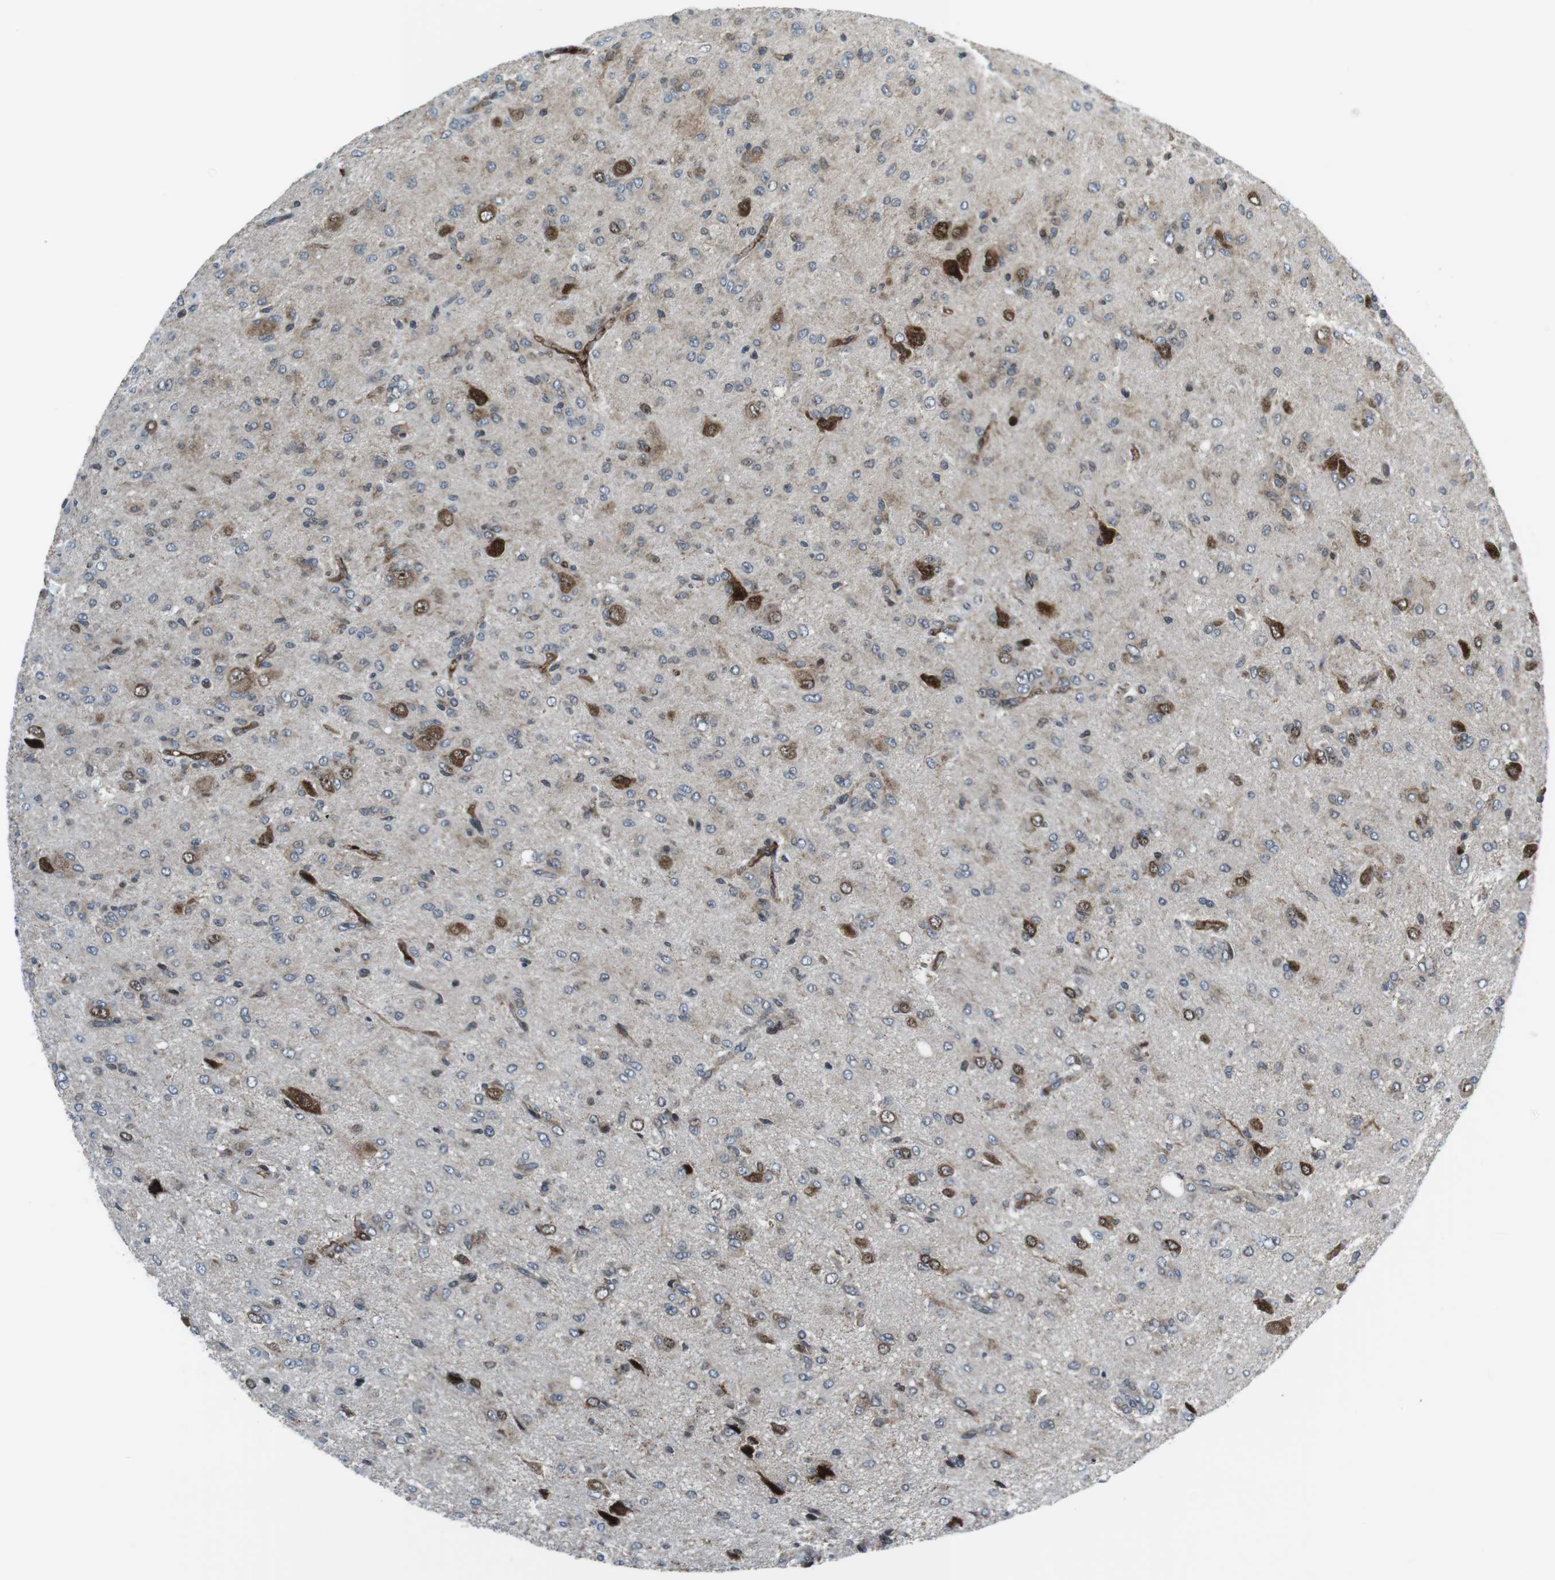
{"staining": {"intensity": "weak", "quantity": "25%-75%", "location": "cytoplasmic/membranous"}, "tissue": "glioma", "cell_type": "Tumor cells", "image_type": "cancer", "snomed": [{"axis": "morphology", "description": "Glioma, malignant, High grade"}, {"axis": "topography", "description": "Brain"}], "caption": "Malignant glioma (high-grade) tissue shows weak cytoplasmic/membranous expression in approximately 25%-75% of tumor cells, visualized by immunohistochemistry.", "gene": "CUL7", "patient": {"sex": "female", "age": 59}}